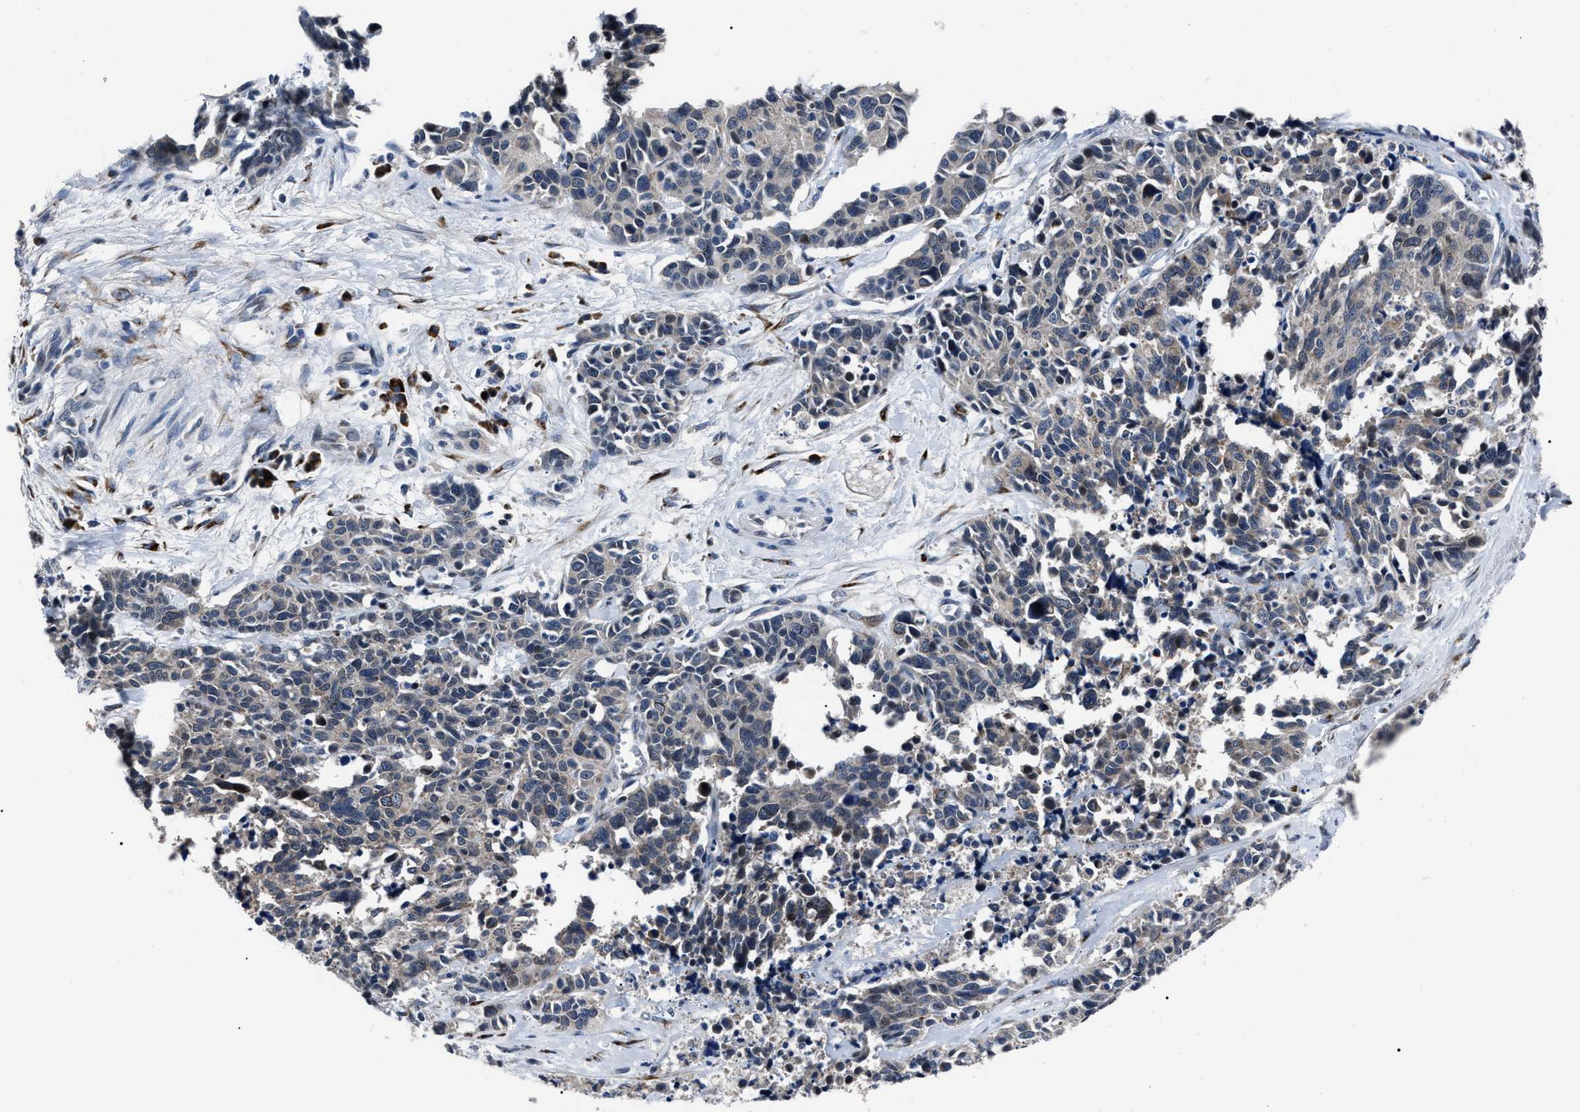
{"staining": {"intensity": "negative", "quantity": "none", "location": "none"}, "tissue": "cervical cancer", "cell_type": "Tumor cells", "image_type": "cancer", "snomed": [{"axis": "morphology", "description": "Squamous cell carcinoma, NOS"}, {"axis": "topography", "description": "Cervix"}], "caption": "Histopathology image shows no protein expression in tumor cells of squamous cell carcinoma (cervical) tissue. The staining is performed using DAB (3,3'-diaminobenzidine) brown chromogen with nuclei counter-stained in using hematoxylin.", "gene": "LRRC14", "patient": {"sex": "female", "age": 35}}